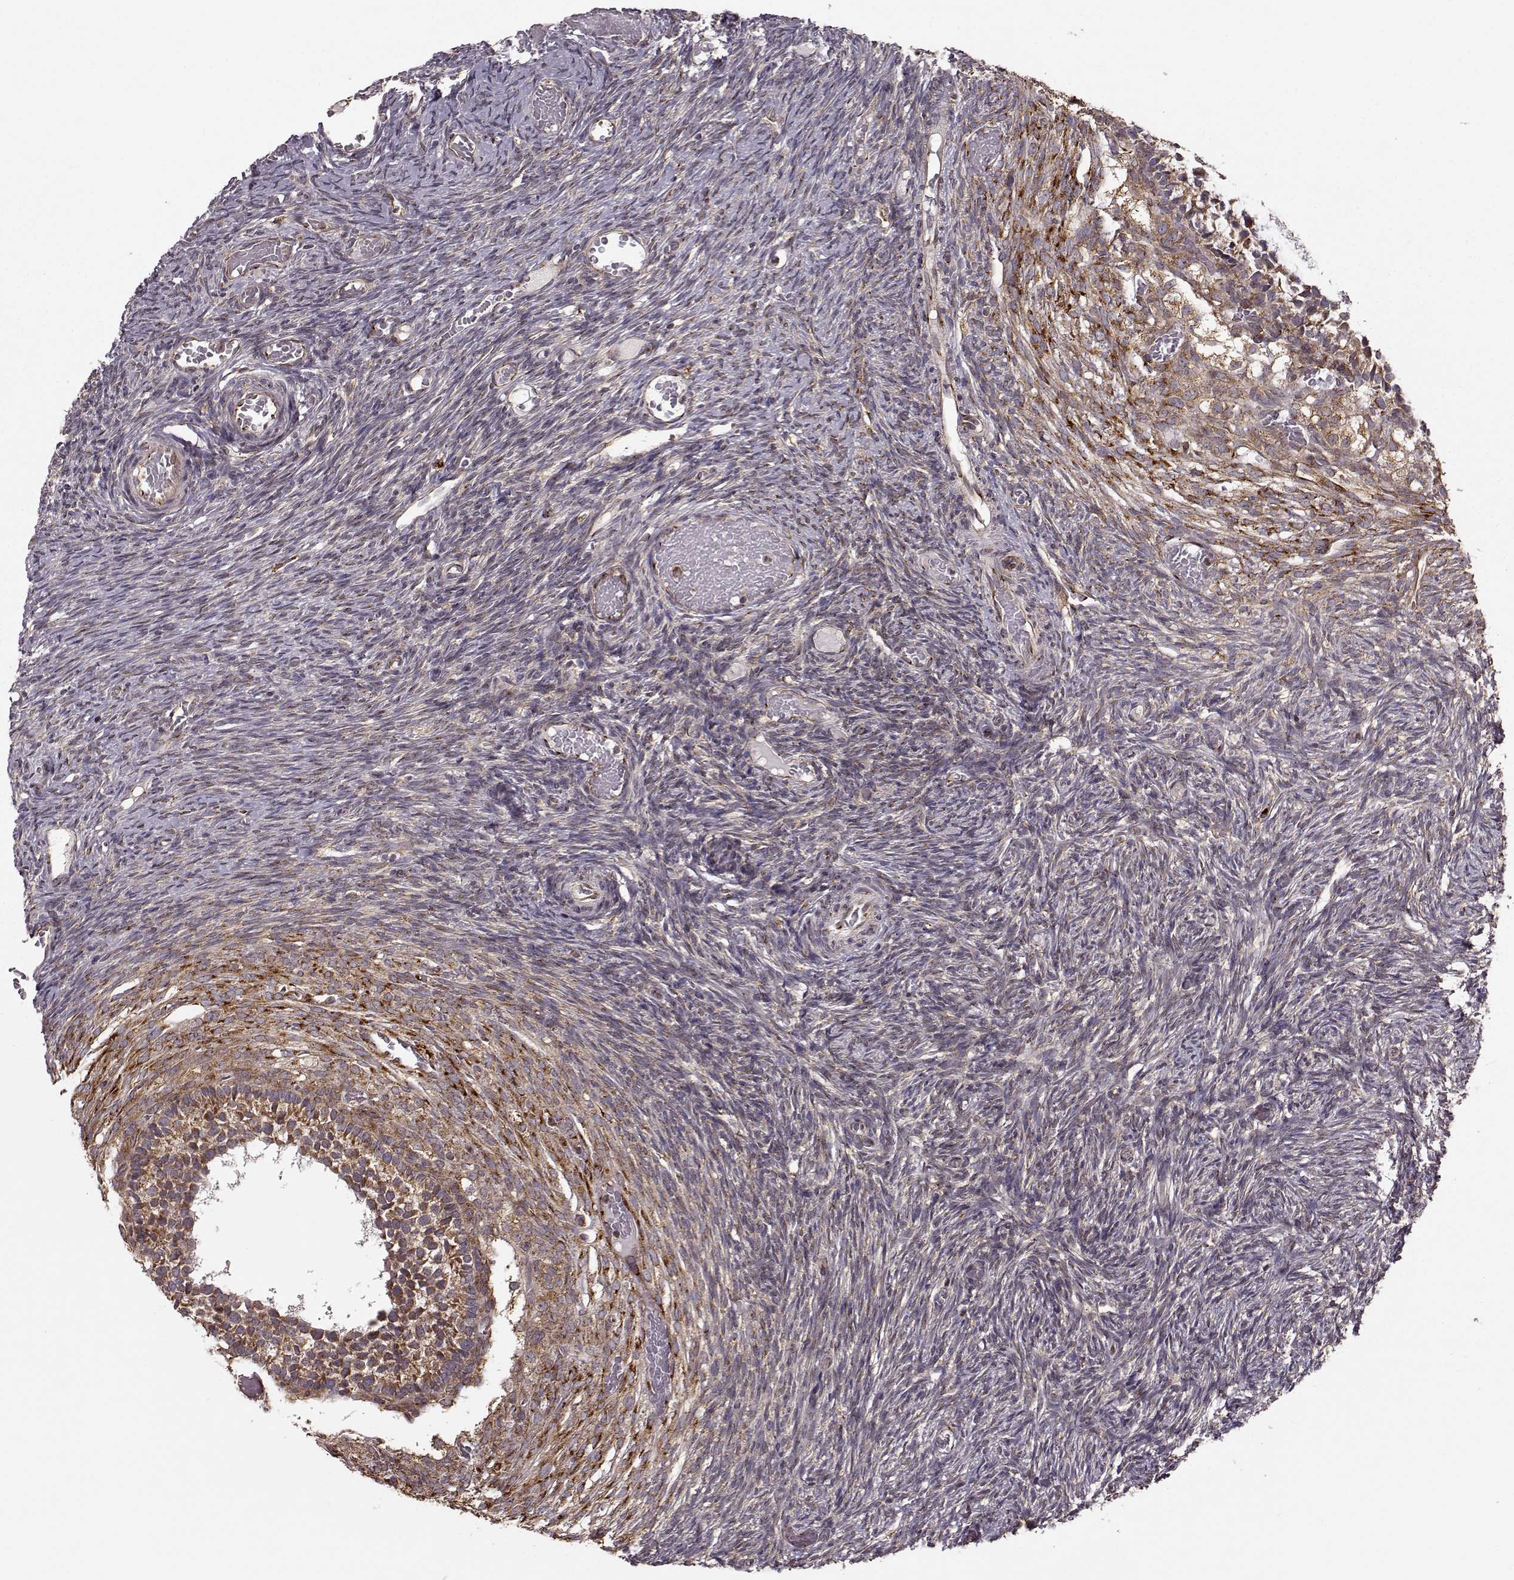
{"staining": {"intensity": "strong", "quantity": ">75%", "location": "cytoplasmic/membranous"}, "tissue": "ovary", "cell_type": "Follicle cells", "image_type": "normal", "snomed": [{"axis": "morphology", "description": "Normal tissue, NOS"}, {"axis": "topography", "description": "Ovary"}], "caption": "Immunohistochemical staining of unremarkable ovary reveals high levels of strong cytoplasmic/membranous positivity in about >75% of follicle cells.", "gene": "YIPF5", "patient": {"sex": "female", "age": 39}}